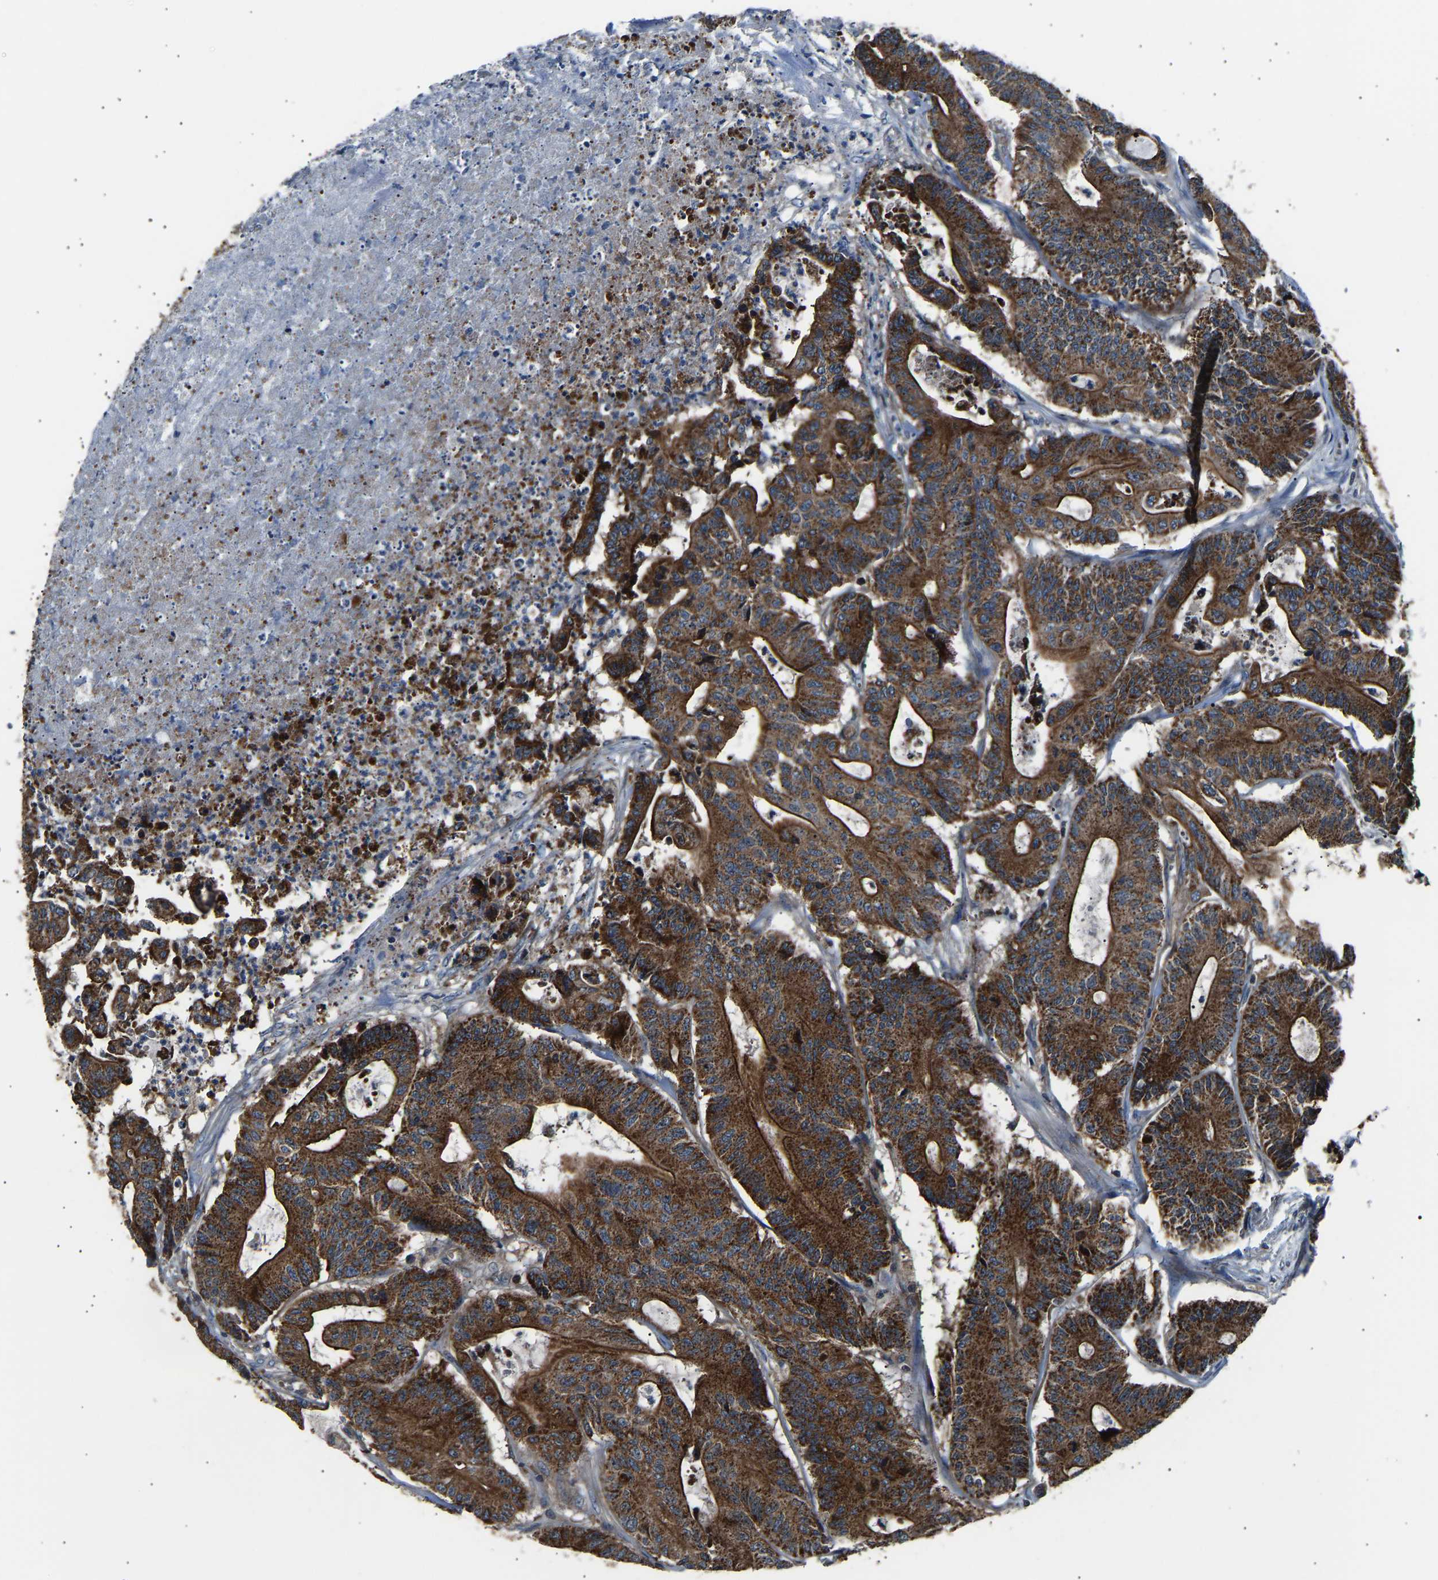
{"staining": {"intensity": "strong", "quantity": ">75%", "location": "cytoplasmic/membranous"}, "tissue": "colorectal cancer", "cell_type": "Tumor cells", "image_type": "cancer", "snomed": [{"axis": "morphology", "description": "Adenocarcinoma, NOS"}, {"axis": "topography", "description": "Colon"}], "caption": "Colorectal adenocarcinoma tissue shows strong cytoplasmic/membranous positivity in about >75% of tumor cells", "gene": "GGCT", "patient": {"sex": "female", "age": 84}}